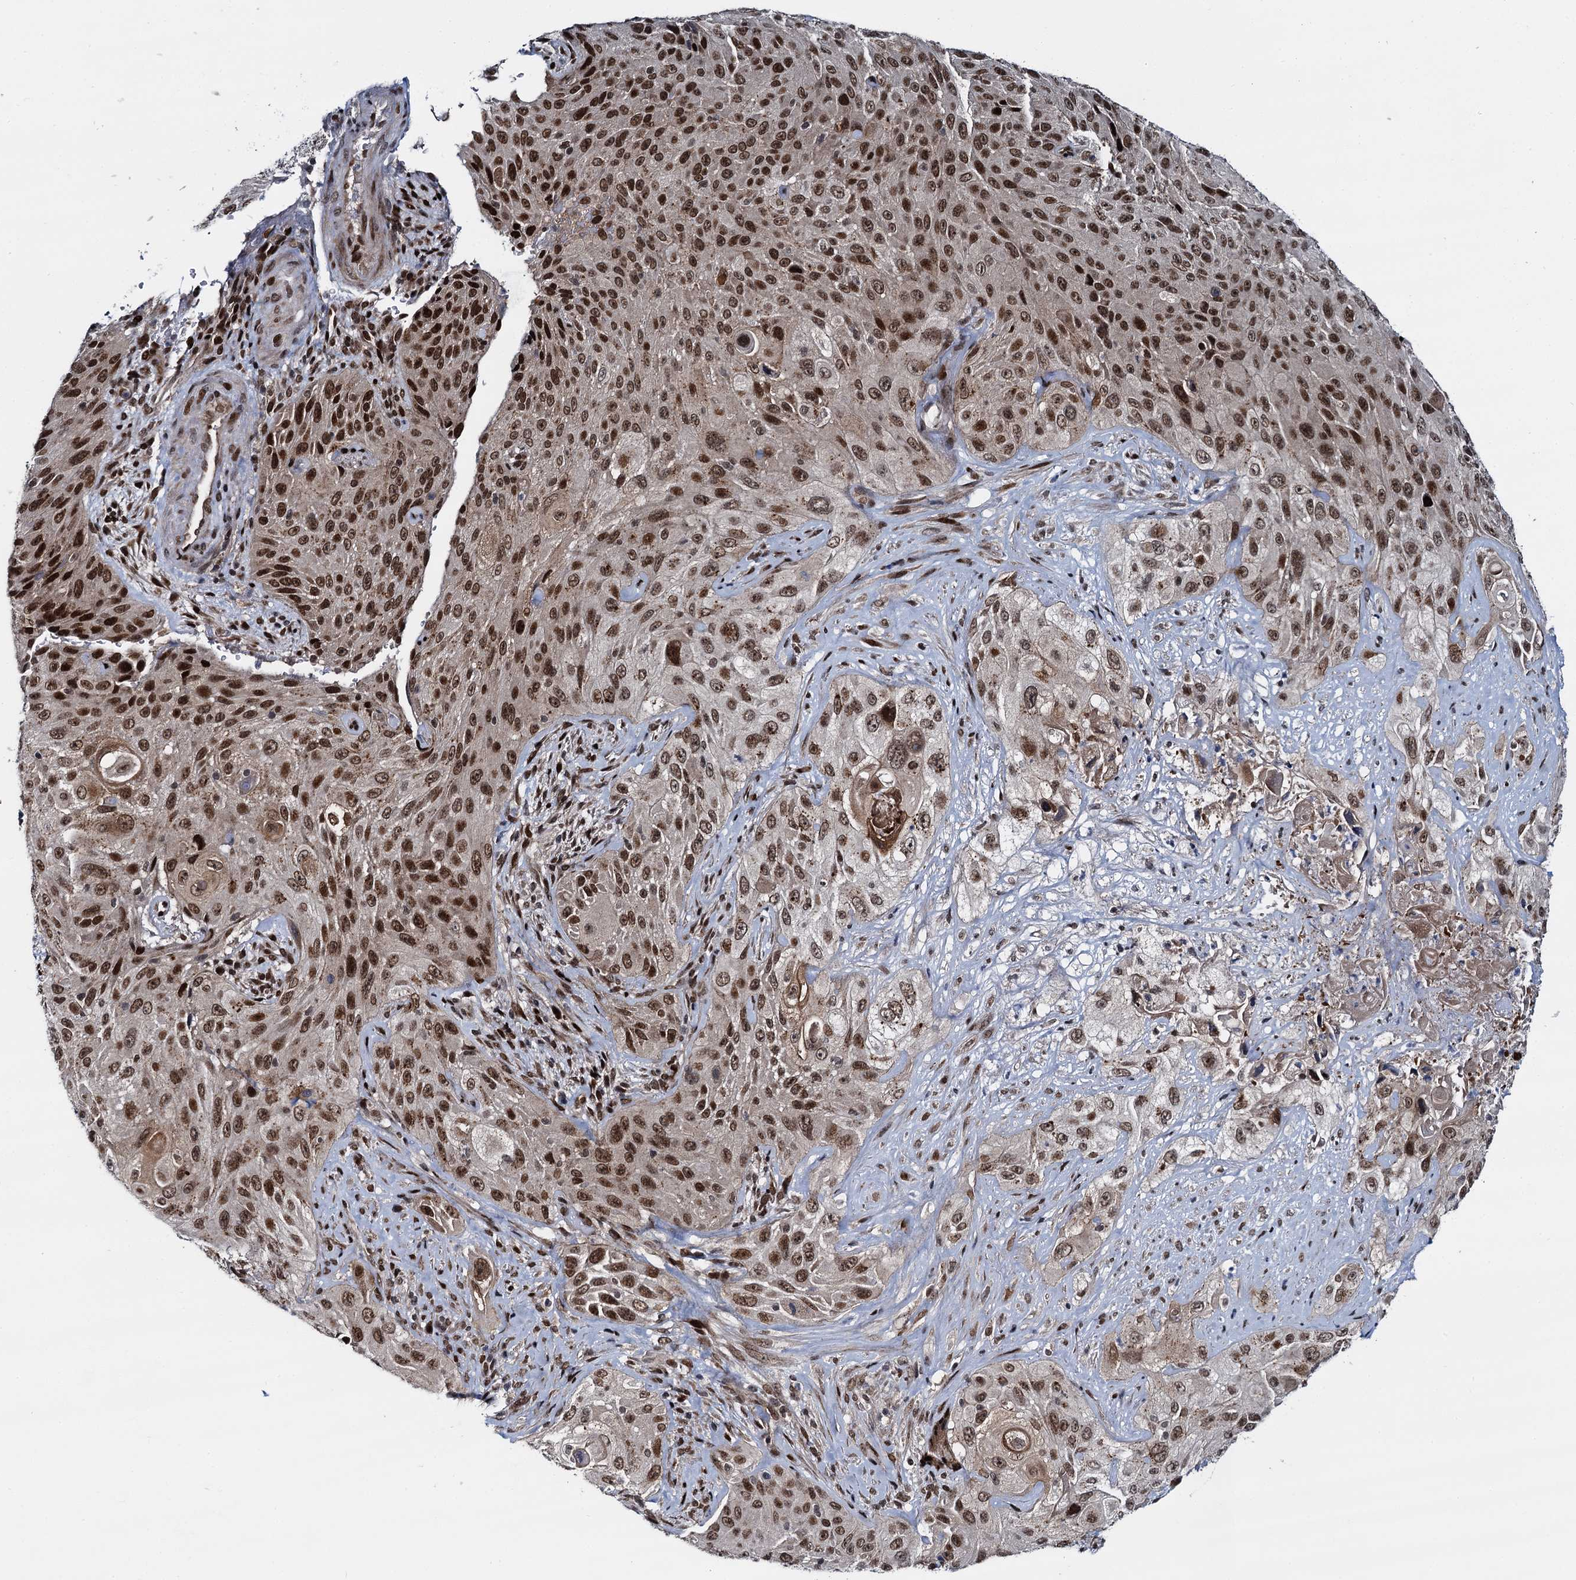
{"staining": {"intensity": "strong", "quantity": ">75%", "location": "nuclear"}, "tissue": "cervical cancer", "cell_type": "Tumor cells", "image_type": "cancer", "snomed": [{"axis": "morphology", "description": "Squamous cell carcinoma, NOS"}, {"axis": "topography", "description": "Cervix"}], "caption": "Cervical cancer was stained to show a protein in brown. There is high levels of strong nuclear positivity in about >75% of tumor cells. (Brightfield microscopy of DAB IHC at high magnification).", "gene": "RUFY2", "patient": {"sex": "female", "age": 42}}